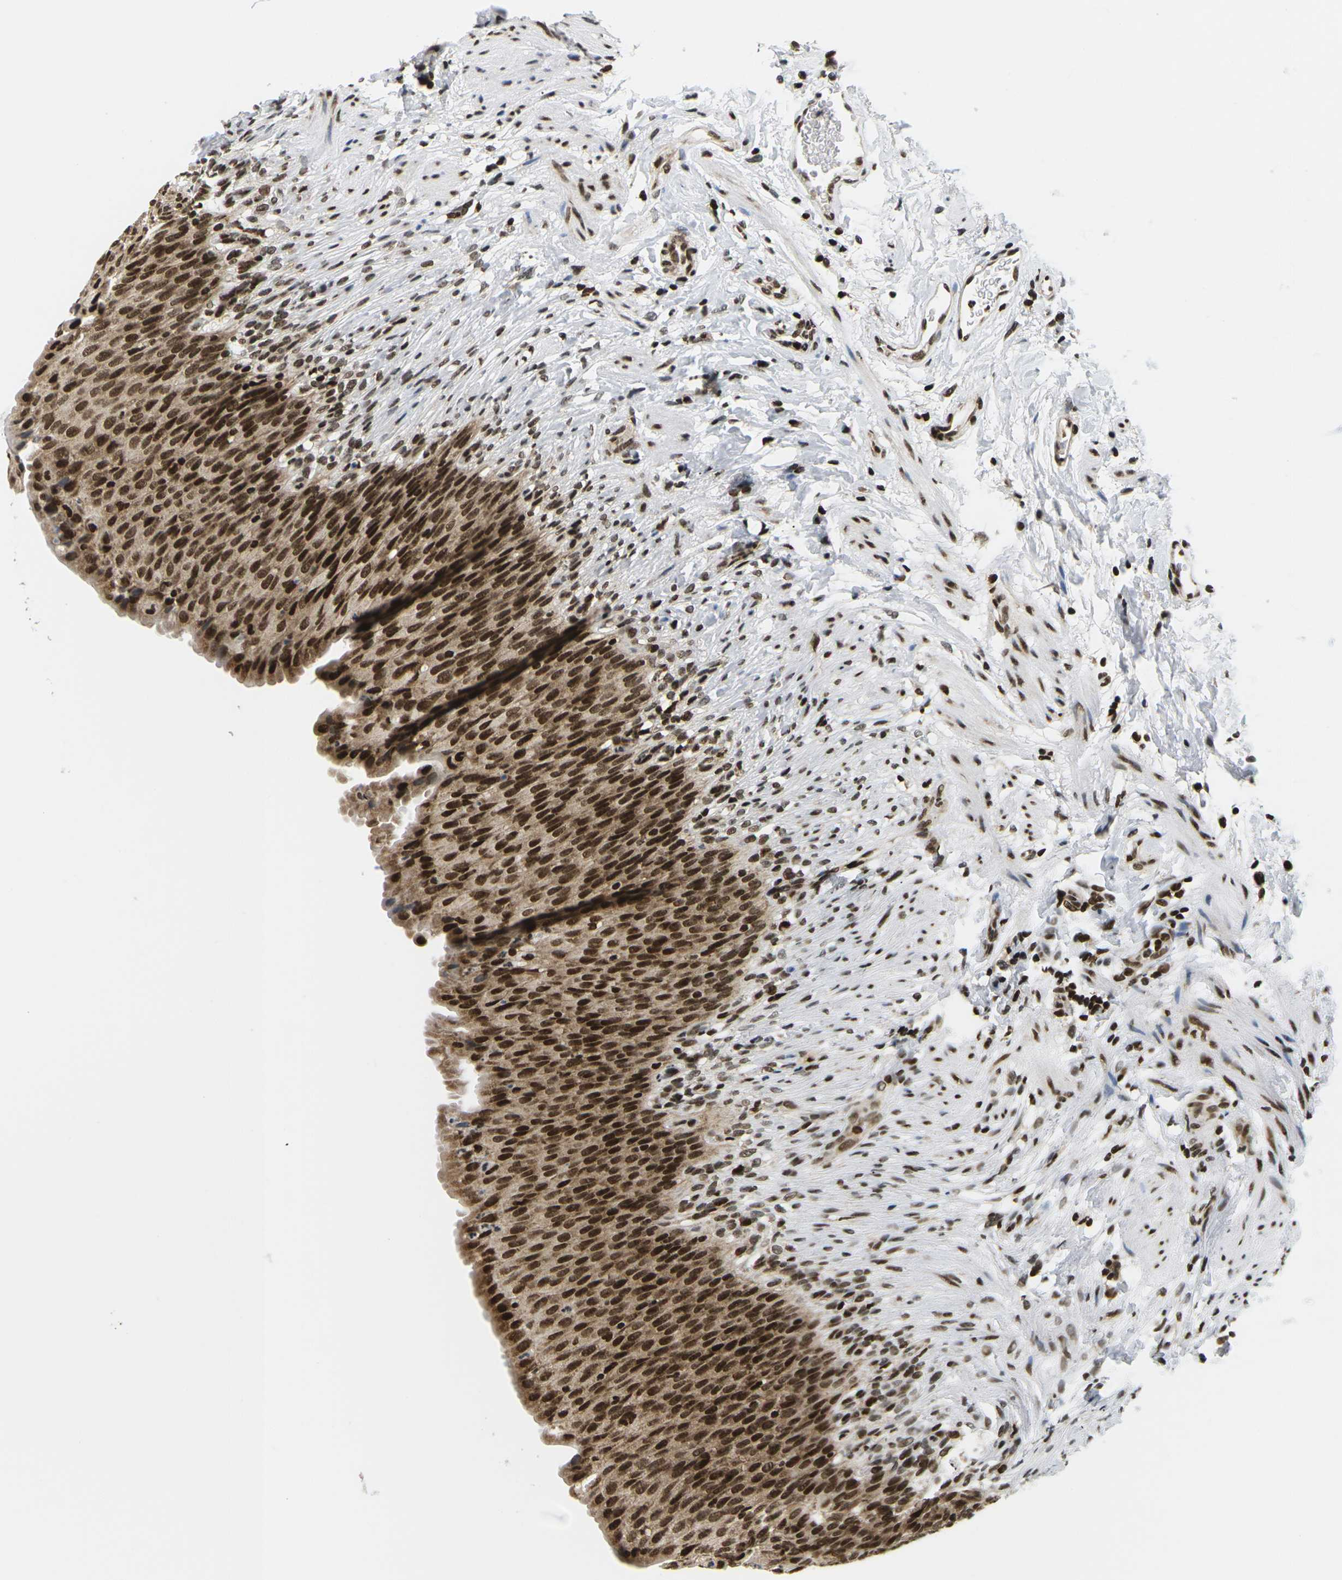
{"staining": {"intensity": "strong", "quantity": ">75%", "location": "cytoplasmic/membranous,nuclear"}, "tissue": "urinary bladder", "cell_type": "Urothelial cells", "image_type": "normal", "snomed": [{"axis": "morphology", "description": "Normal tissue, NOS"}, {"axis": "topography", "description": "Urinary bladder"}], "caption": "Human urinary bladder stained for a protein (brown) reveals strong cytoplasmic/membranous,nuclear positive expression in approximately >75% of urothelial cells.", "gene": "CELF1", "patient": {"sex": "female", "age": 79}}